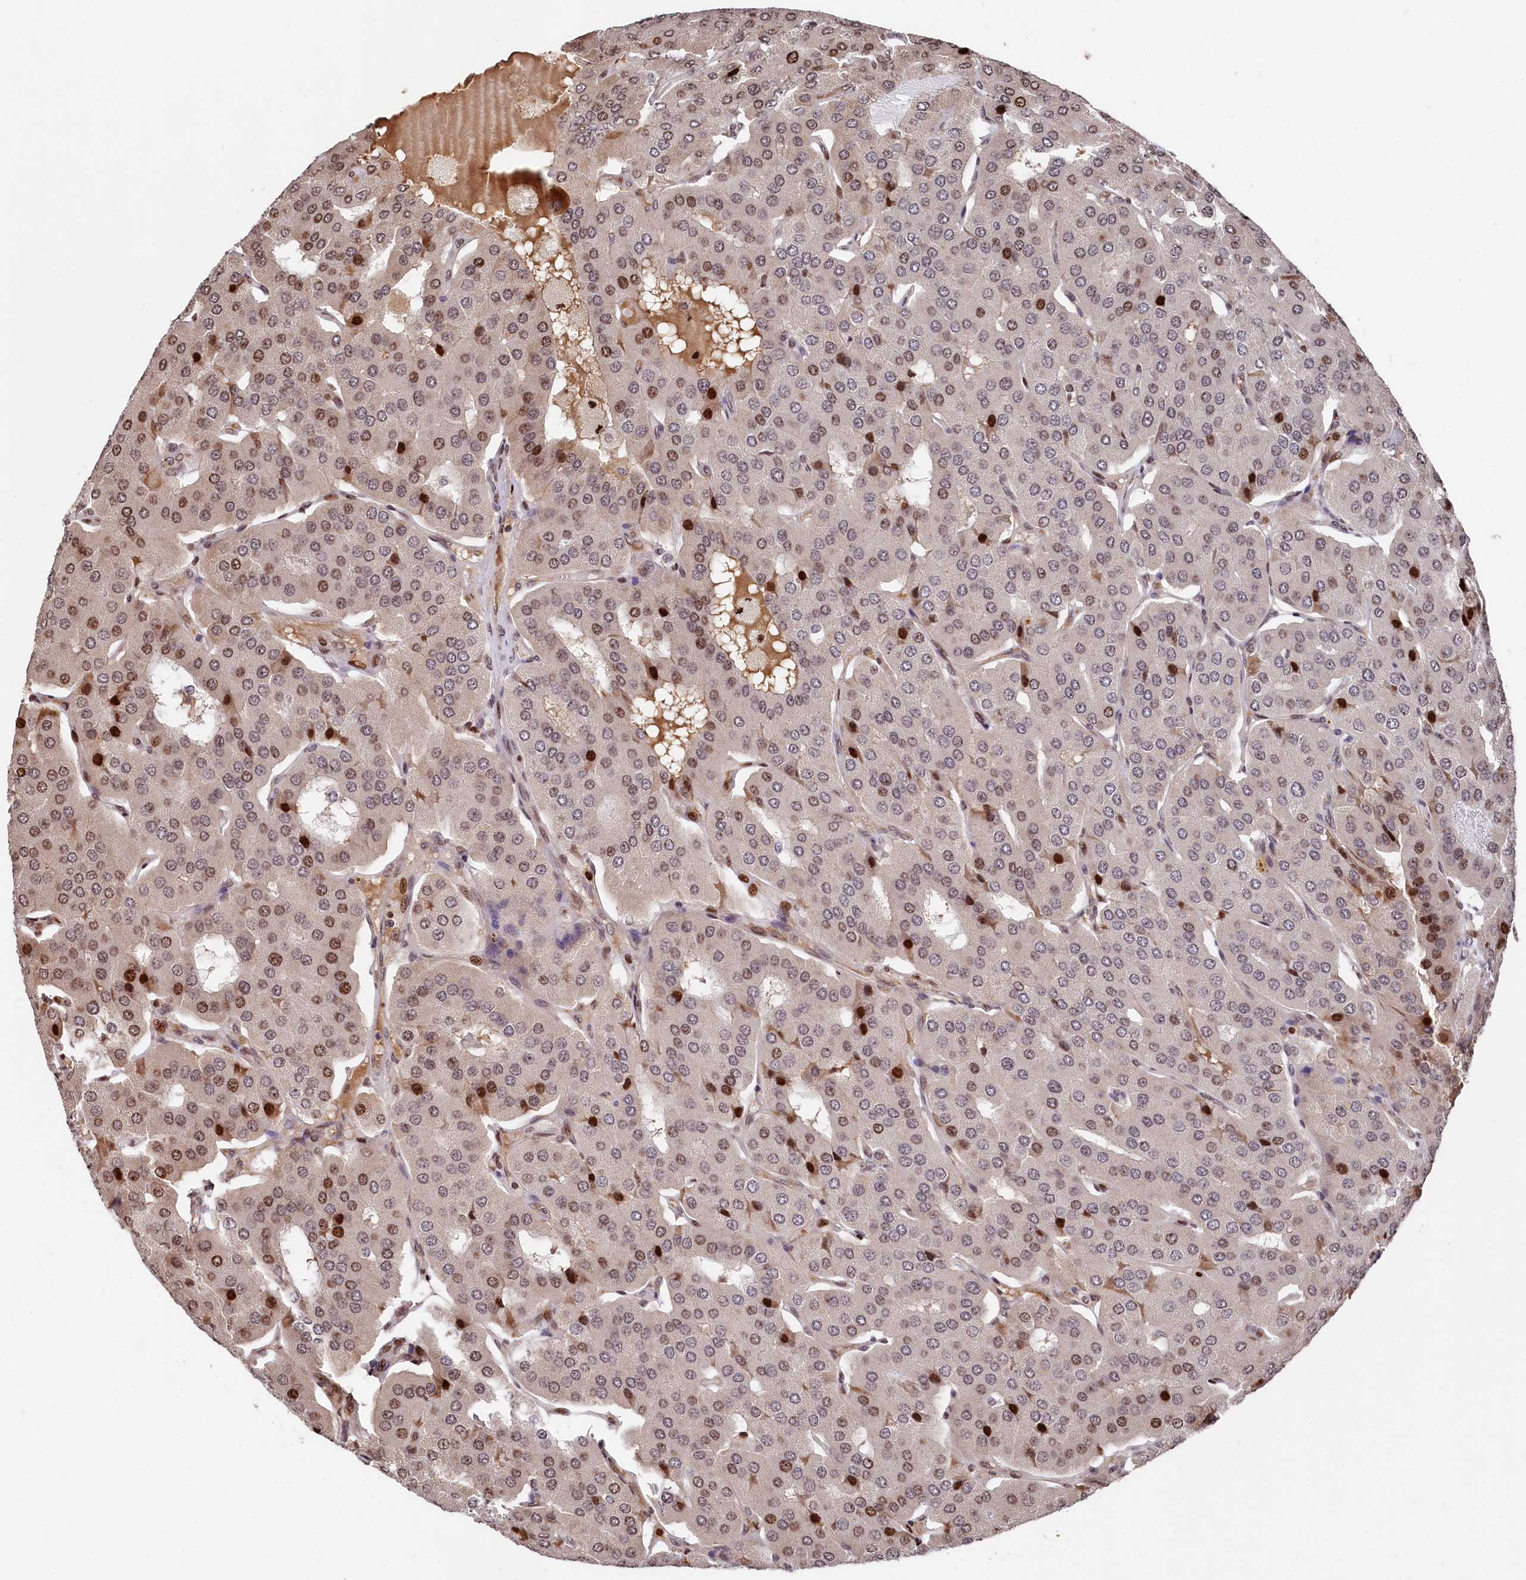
{"staining": {"intensity": "strong", "quantity": "<25%", "location": "nuclear"}, "tissue": "parathyroid gland", "cell_type": "Glandular cells", "image_type": "normal", "snomed": [{"axis": "morphology", "description": "Normal tissue, NOS"}, {"axis": "morphology", "description": "Adenoma, NOS"}, {"axis": "topography", "description": "Parathyroid gland"}], "caption": "Immunohistochemistry (DAB (3,3'-diaminobenzidine)) staining of normal human parathyroid gland exhibits strong nuclear protein expression in about <25% of glandular cells.", "gene": "MCF2L2", "patient": {"sex": "female", "age": 86}}